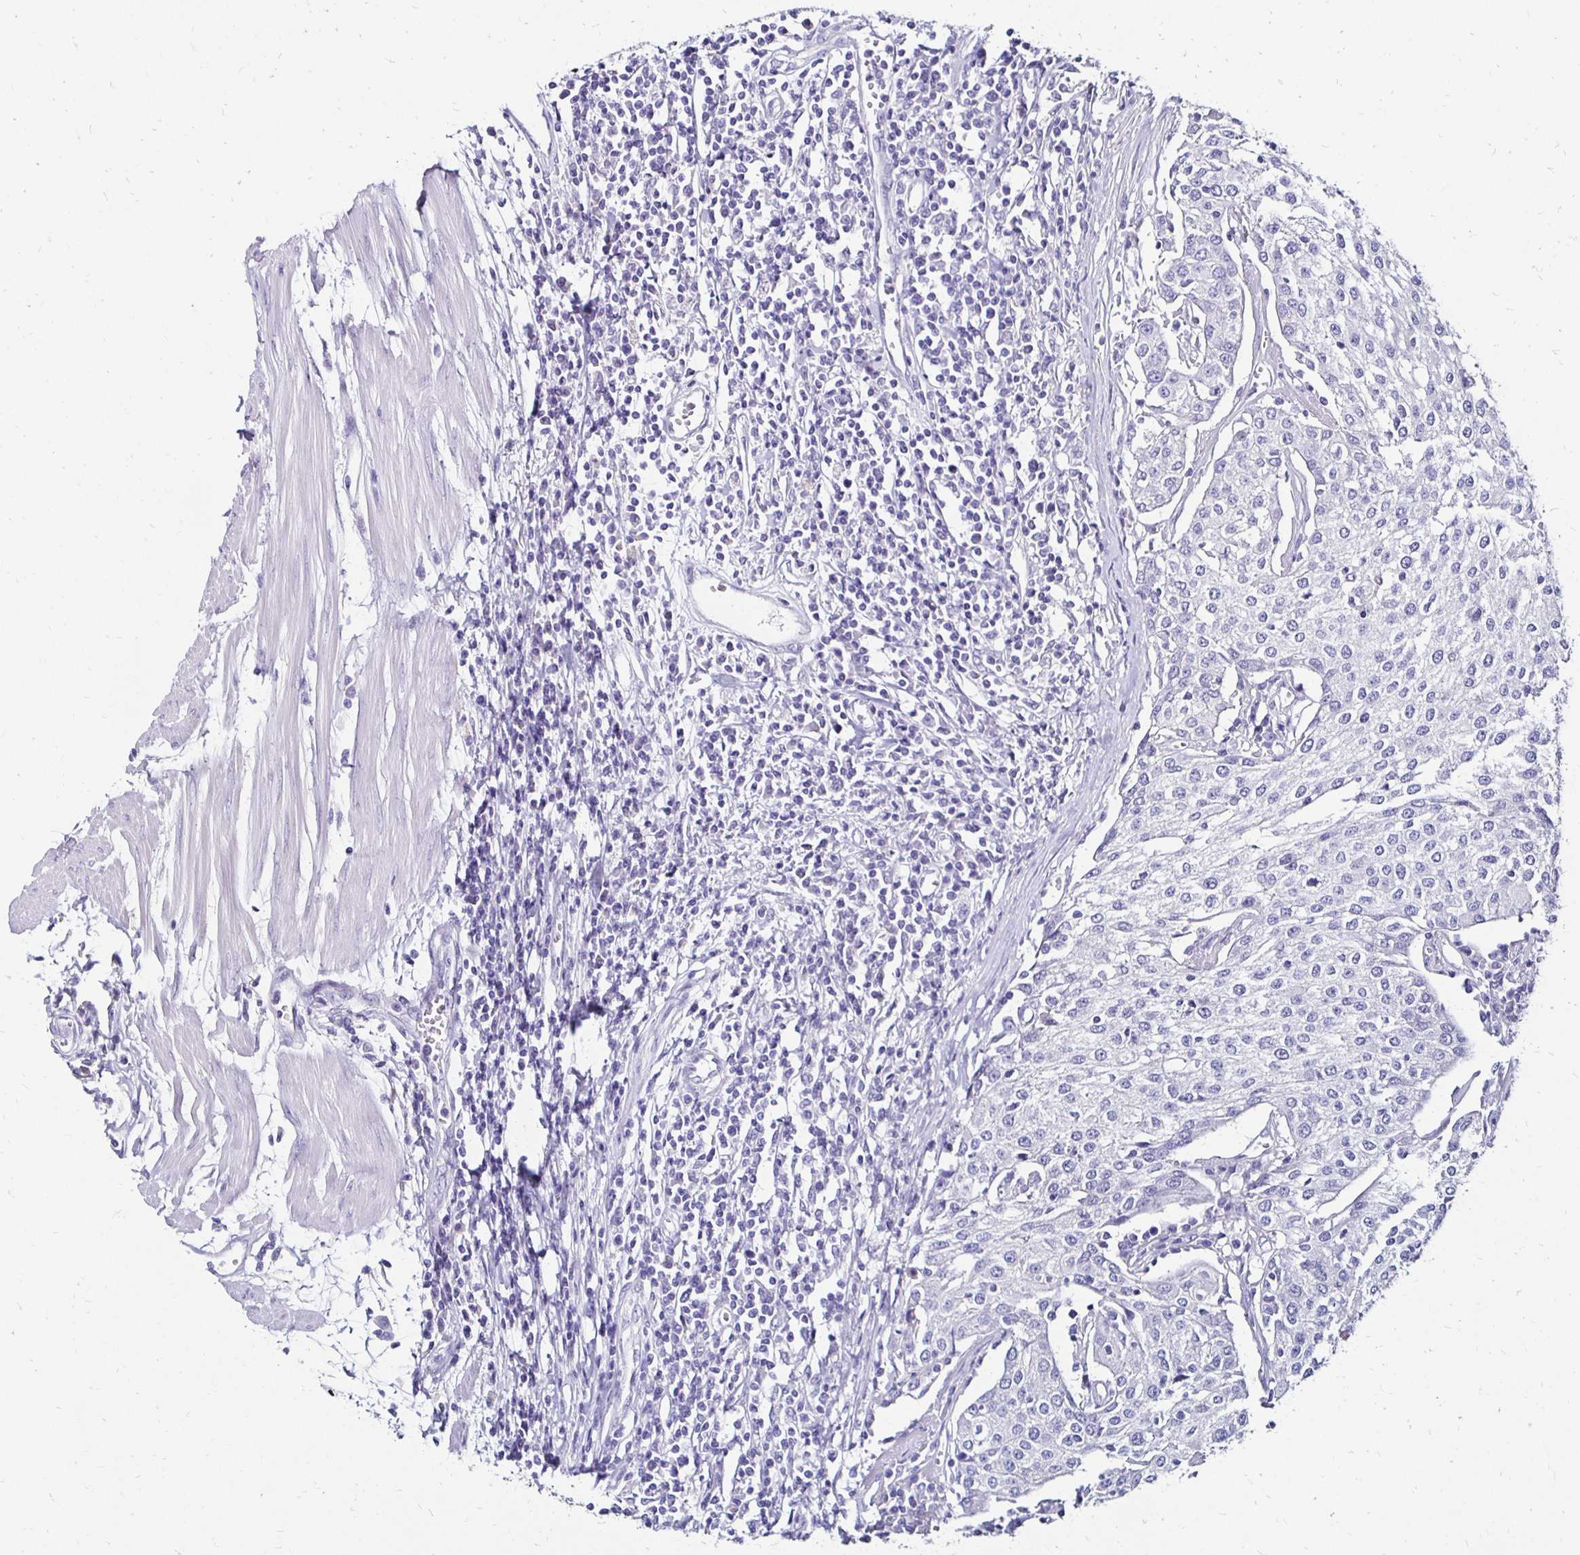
{"staining": {"intensity": "negative", "quantity": "none", "location": "none"}, "tissue": "urothelial cancer", "cell_type": "Tumor cells", "image_type": "cancer", "snomed": [{"axis": "morphology", "description": "Urothelial carcinoma, High grade"}, {"axis": "topography", "description": "Urinary bladder"}], "caption": "A high-resolution micrograph shows immunohistochemistry staining of urothelial carcinoma (high-grade), which reveals no significant staining in tumor cells.", "gene": "KCNT1", "patient": {"sex": "female", "age": 85}}